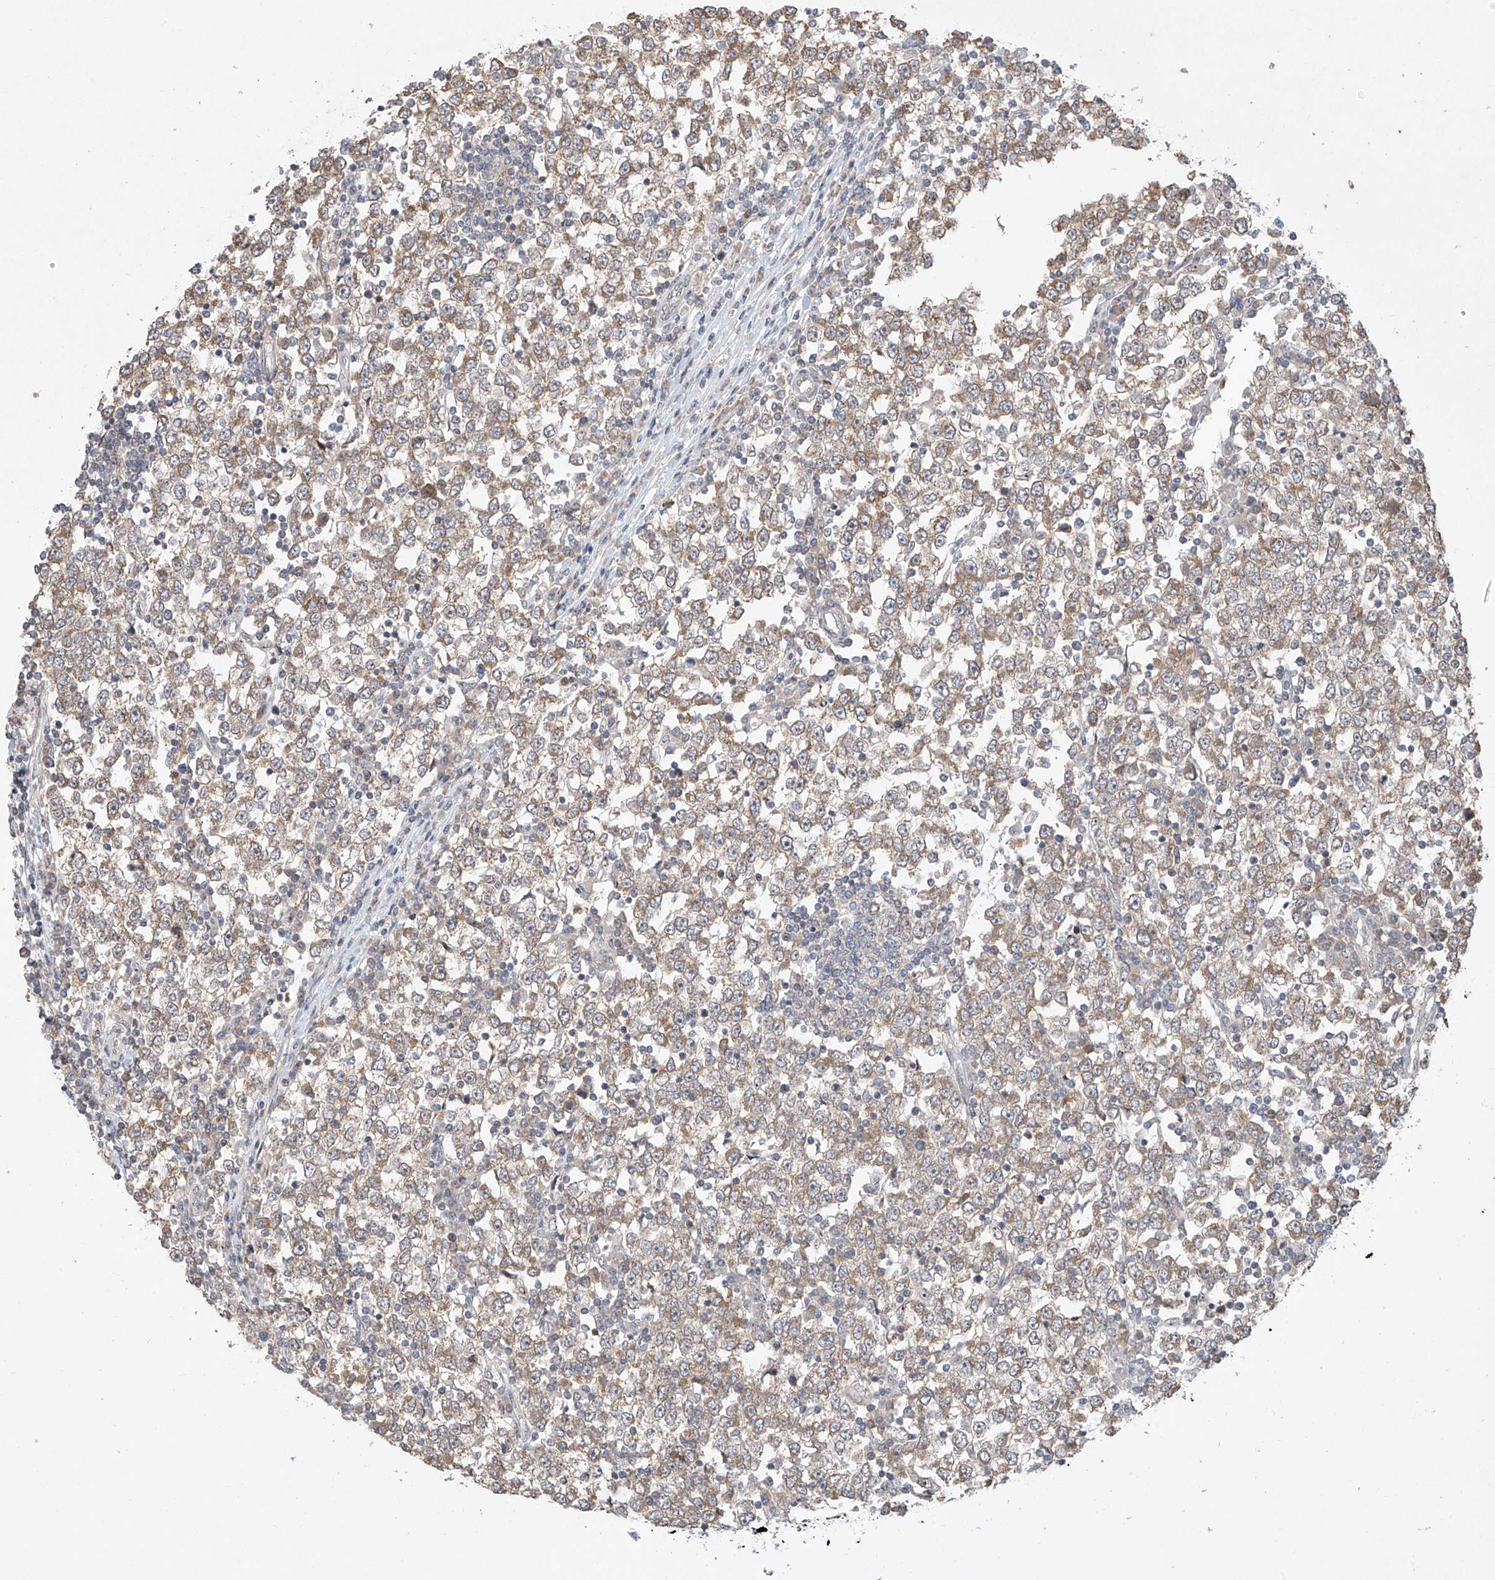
{"staining": {"intensity": "moderate", "quantity": ">75%", "location": "cytoplasmic/membranous"}, "tissue": "testis cancer", "cell_type": "Tumor cells", "image_type": "cancer", "snomed": [{"axis": "morphology", "description": "Seminoma, NOS"}, {"axis": "topography", "description": "Testis"}], "caption": "There is medium levels of moderate cytoplasmic/membranous staining in tumor cells of testis seminoma, as demonstrated by immunohistochemical staining (brown color).", "gene": "TASP1", "patient": {"sex": "male", "age": 65}}